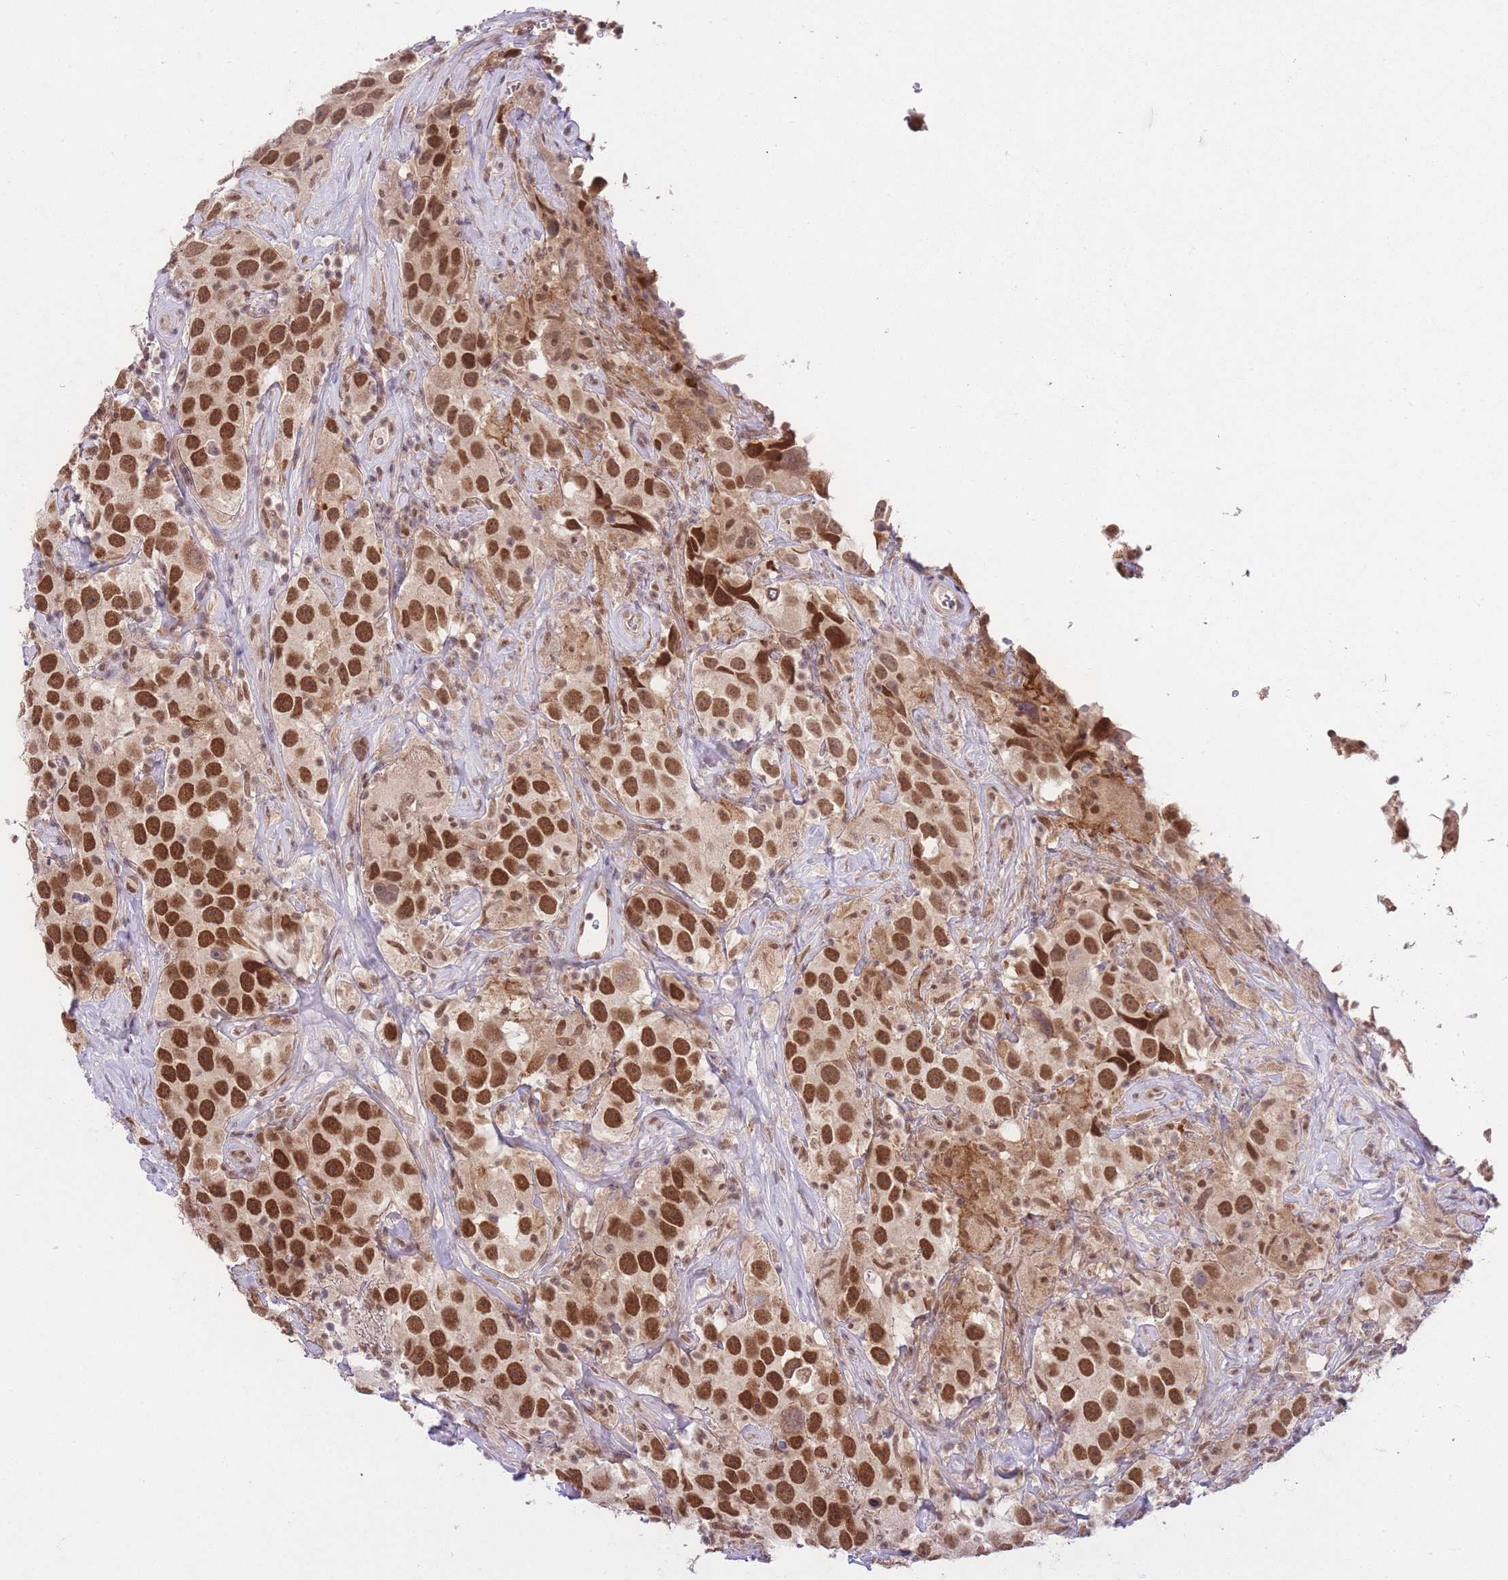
{"staining": {"intensity": "strong", "quantity": ">75%", "location": "nuclear"}, "tissue": "testis cancer", "cell_type": "Tumor cells", "image_type": "cancer", "snomed": [{"axis": "morphology", "description": "Seminoma, NOS"}, {"axis": "topography", "description": "Testis"}], "caption": "DAB (3,3'-diaminobenzidine) immunohistochemical staining of human testis cancer reveals strong nuclear protein expression in about >75% of tumor cells. (Stains: DAB (3,3'-diaminobenzidine) in brown, nuclei in blue, Microscopy: brightfield microscopy at high magnification).", "gene": "TMED3", "patient": {"sex": "male", "age": 49}}